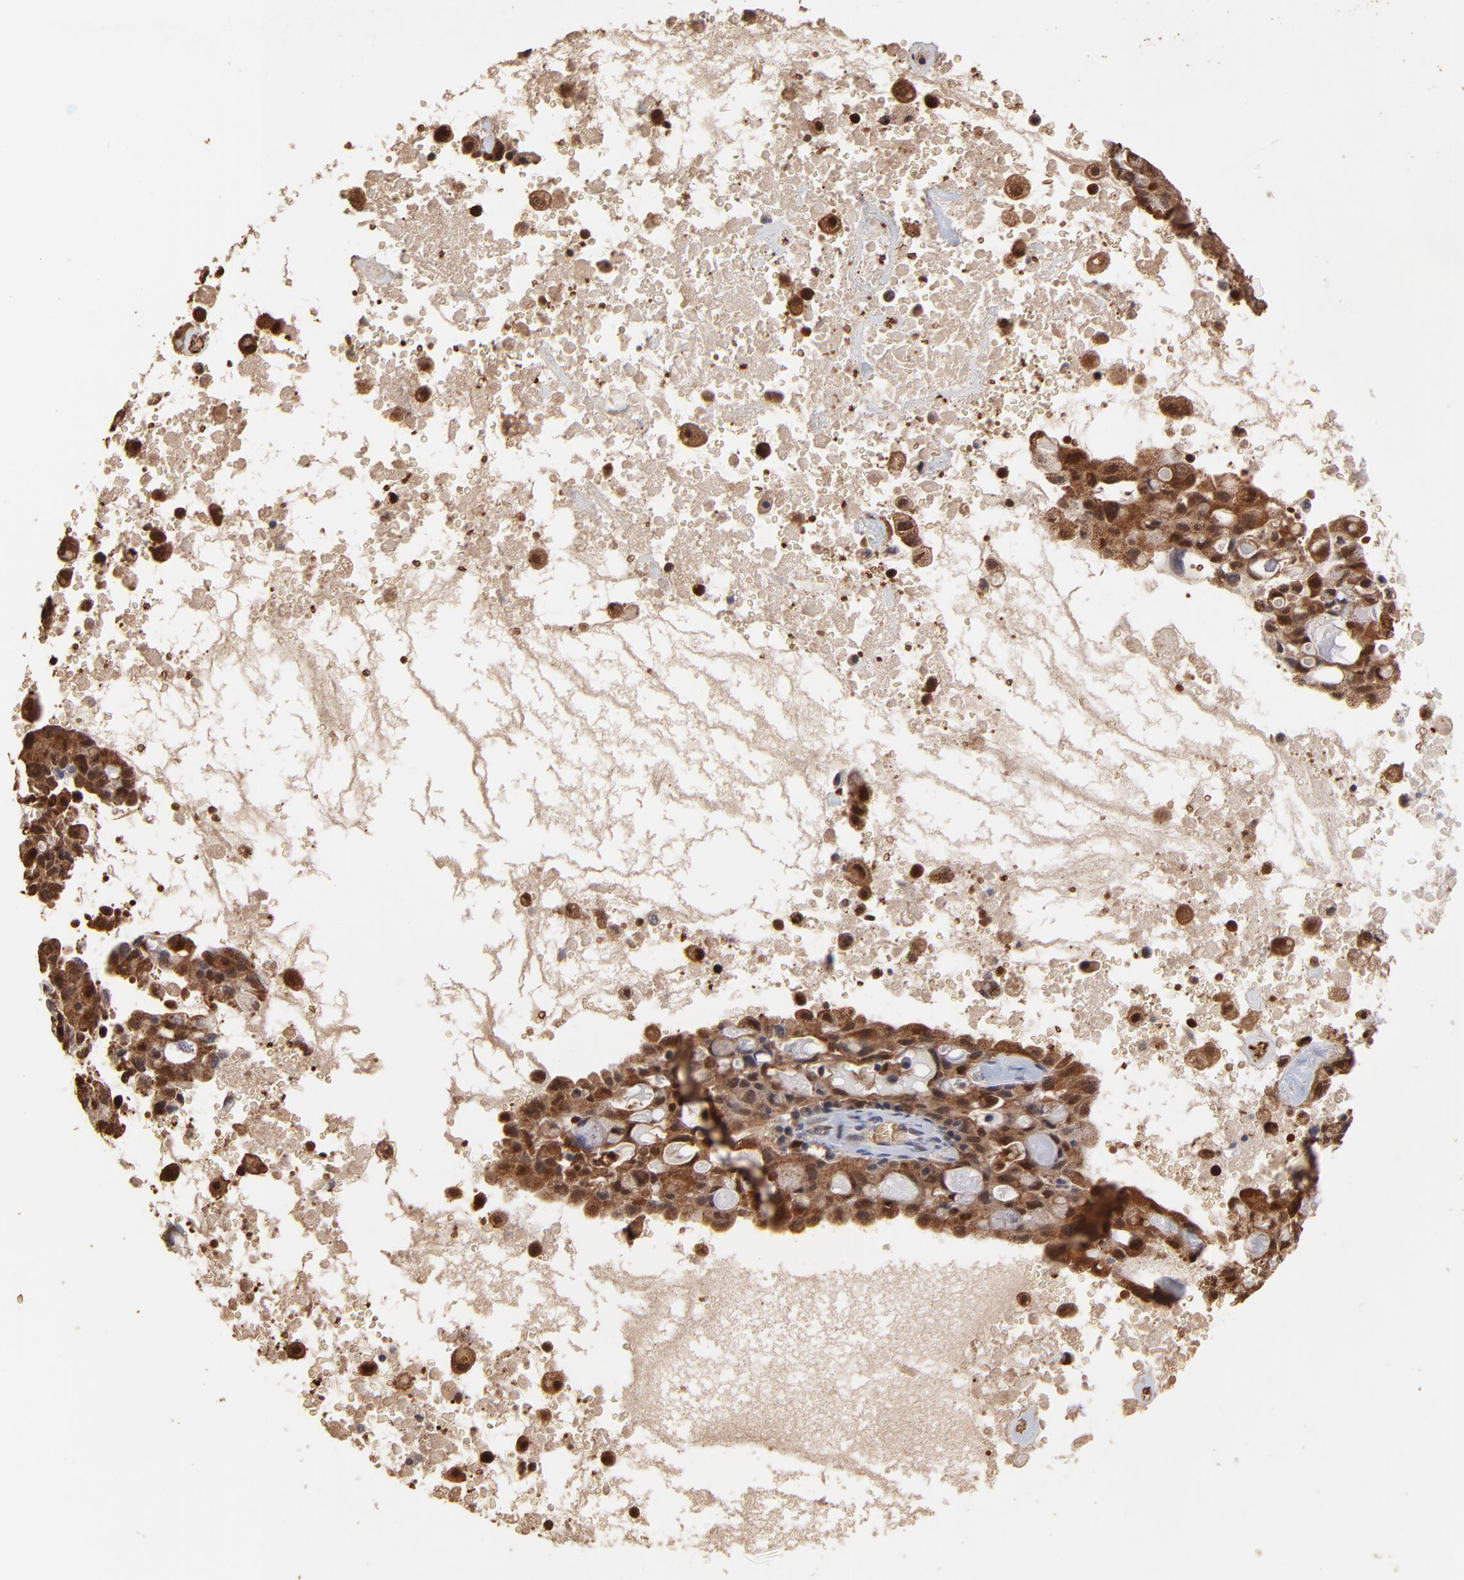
{"staining": {"intensity": "moderate", "quantity": ">75%", "location": "cytoplasmic/membranous"}, "tissue": "lung cancer", "cell_type": "Tumor cells", "image_type": "cancer", "snomed": [{"axis": "morphology", "description": "Adenocarcinoma, NOS"}, {"axis": "topography", "description": "Lung"}], "caption": "Protein expression analysis of lung cancer displays moderate cytoplasmic/membranous staining in about >75% of tumor cells.", "gene": "CASP1", "patient": {"sex": "female", "age": 44}}